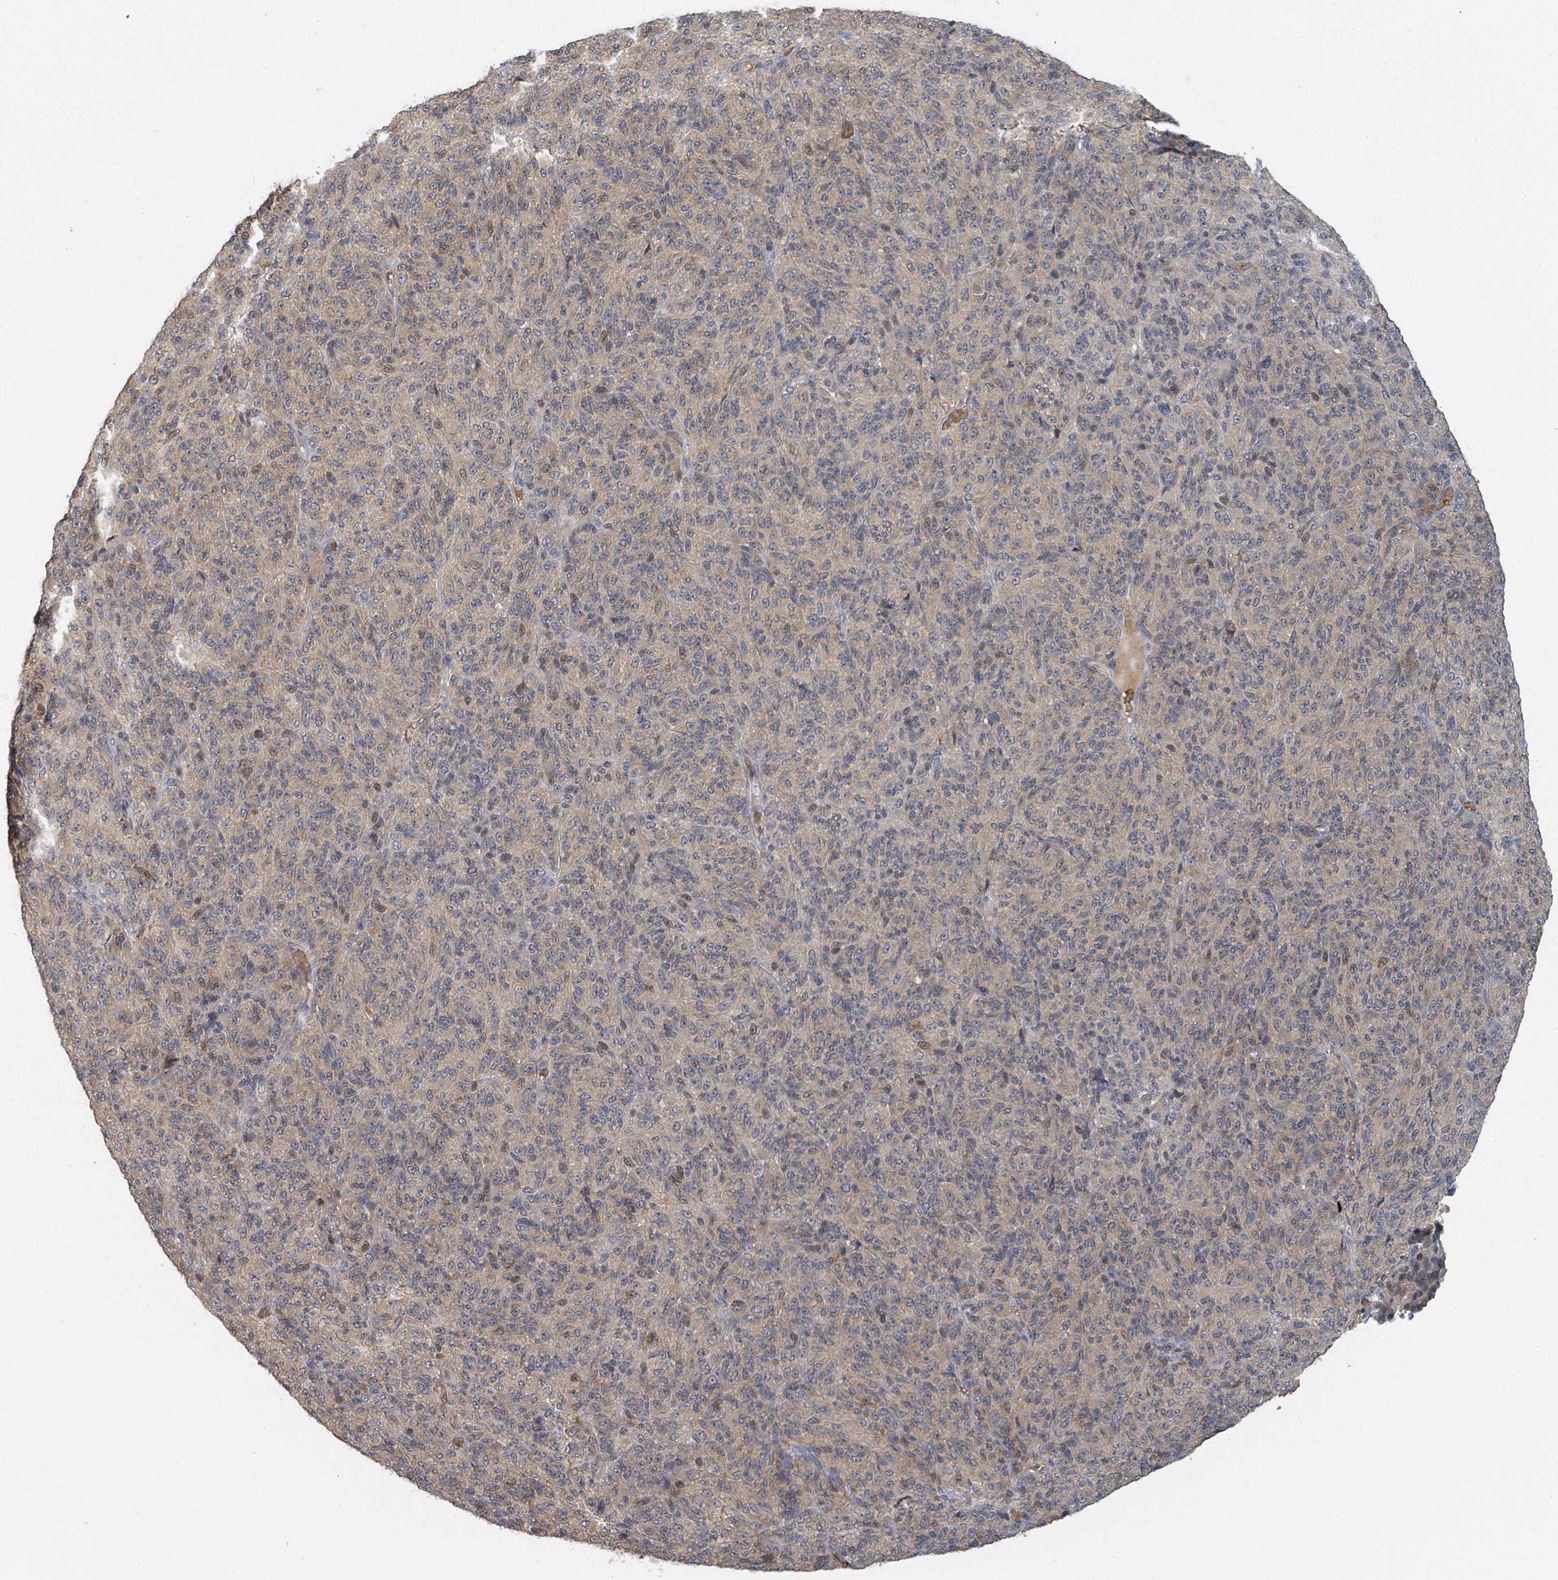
{"staining": {"intensity": "weak", "quantity": "<25%", "location": "cytoplasmic/membranous"}, "tissue": "melanoma", "cell_type": "Tumor cells", "image_type": "cancer", "snomed": [{"axis": "morphology", "description": "Malignant melanoma, Metastatic site"}, {"axis": "topography", "description": "Brain"}], "caption": "This is an immunohistochemistry micrograph of human melanoma. There is no positivity in tumor cells.", "gene": "TRPC4AP", "patient": {"sex": "female", "age": 56}}